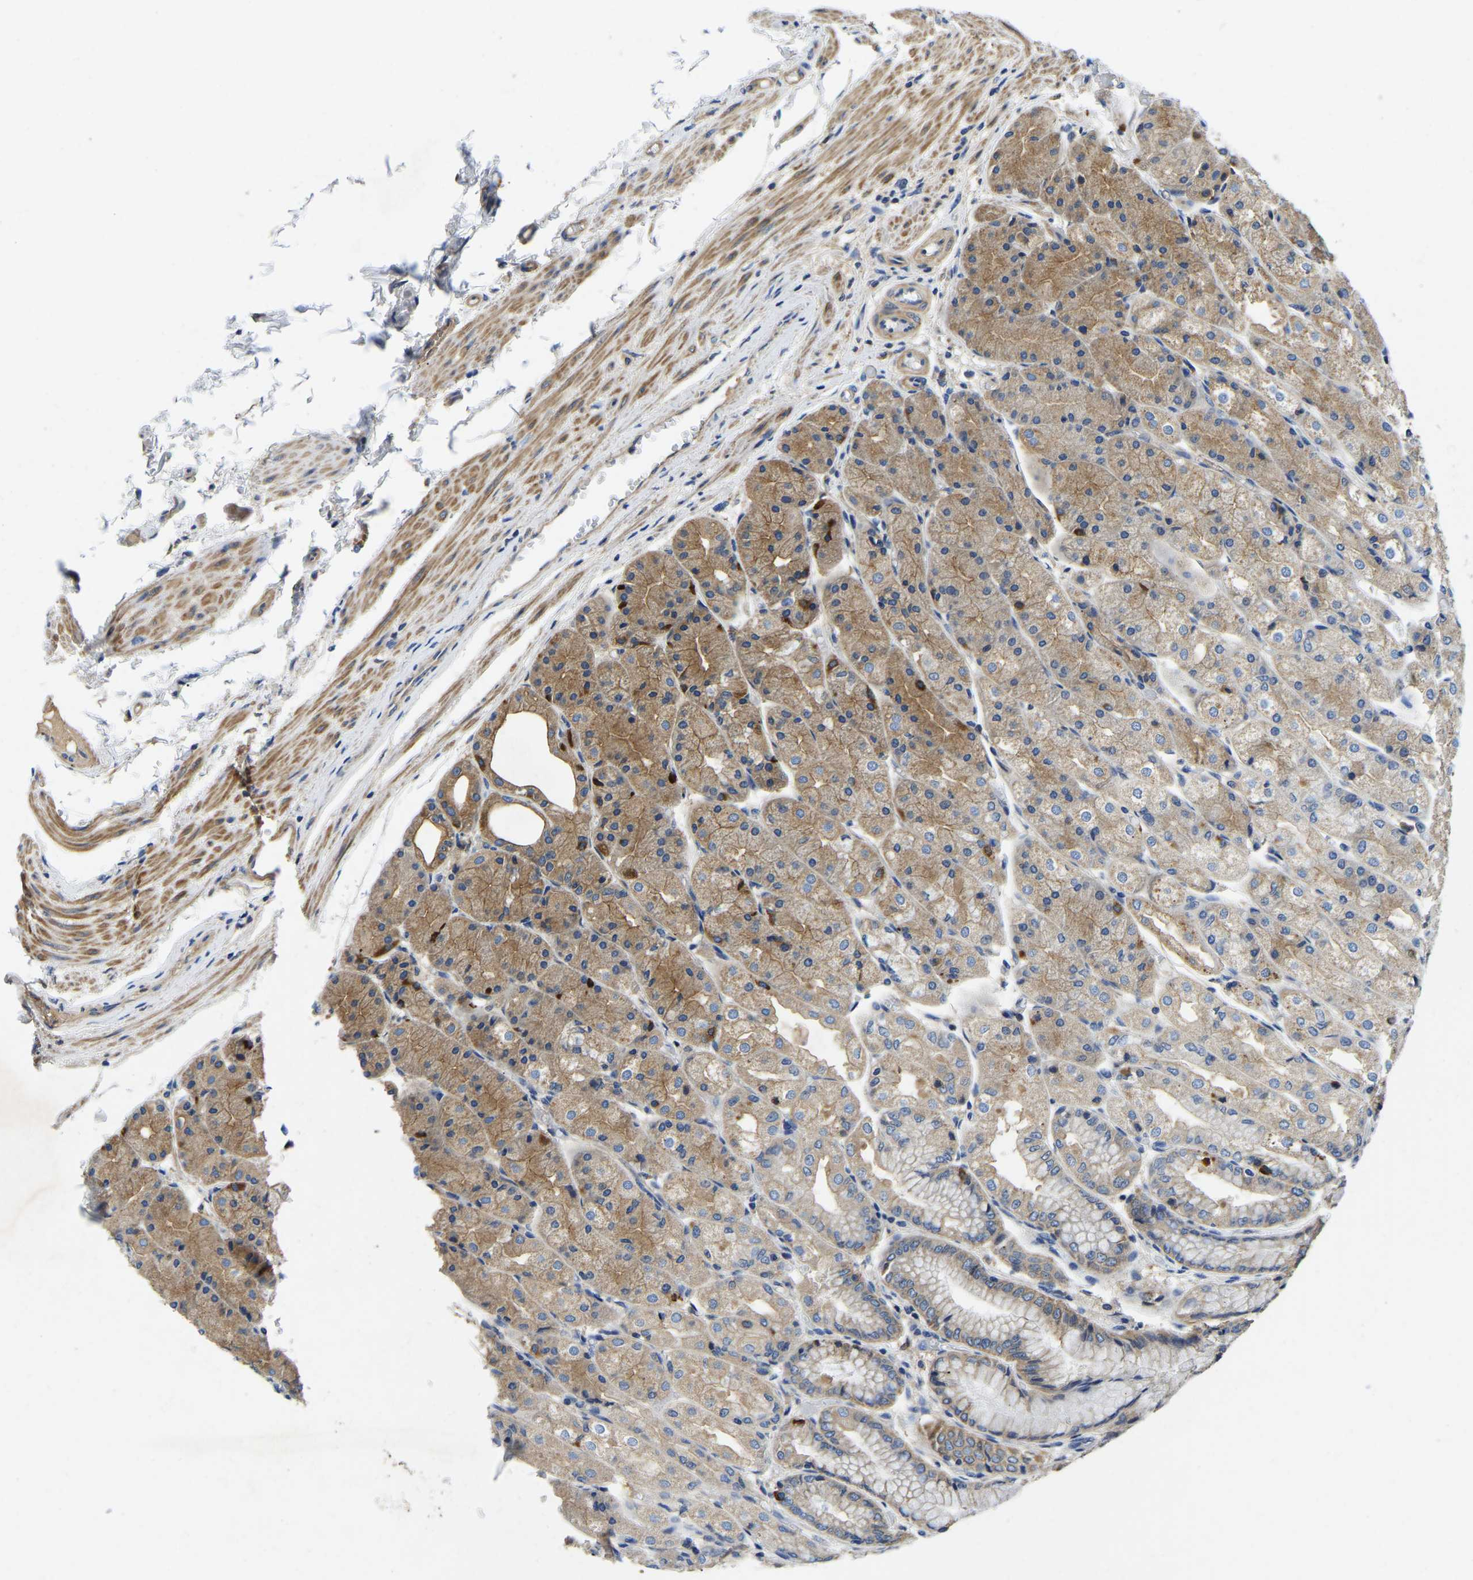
{"staining": {"intensity": "moderate", "quantity": ">75%", "location": "cytoplasmic/membranous"}, "tissue": "stomach", "cell_type": "Glandular cells", "image_type": "normal", "snomed": [{"axis": "morphology", "description": "Normal tissue, NOS"}, {"axis": "topography", "description": "Stomach, upper"}], "caption": "Immunohistochemical staining of benign stomach displays >75% levels of moderate cytoplasmic/membranous protein positivity in about >75% of glandular cells.", "gene": "STAT2", "patient": {"sex": "male", "age": 72}}